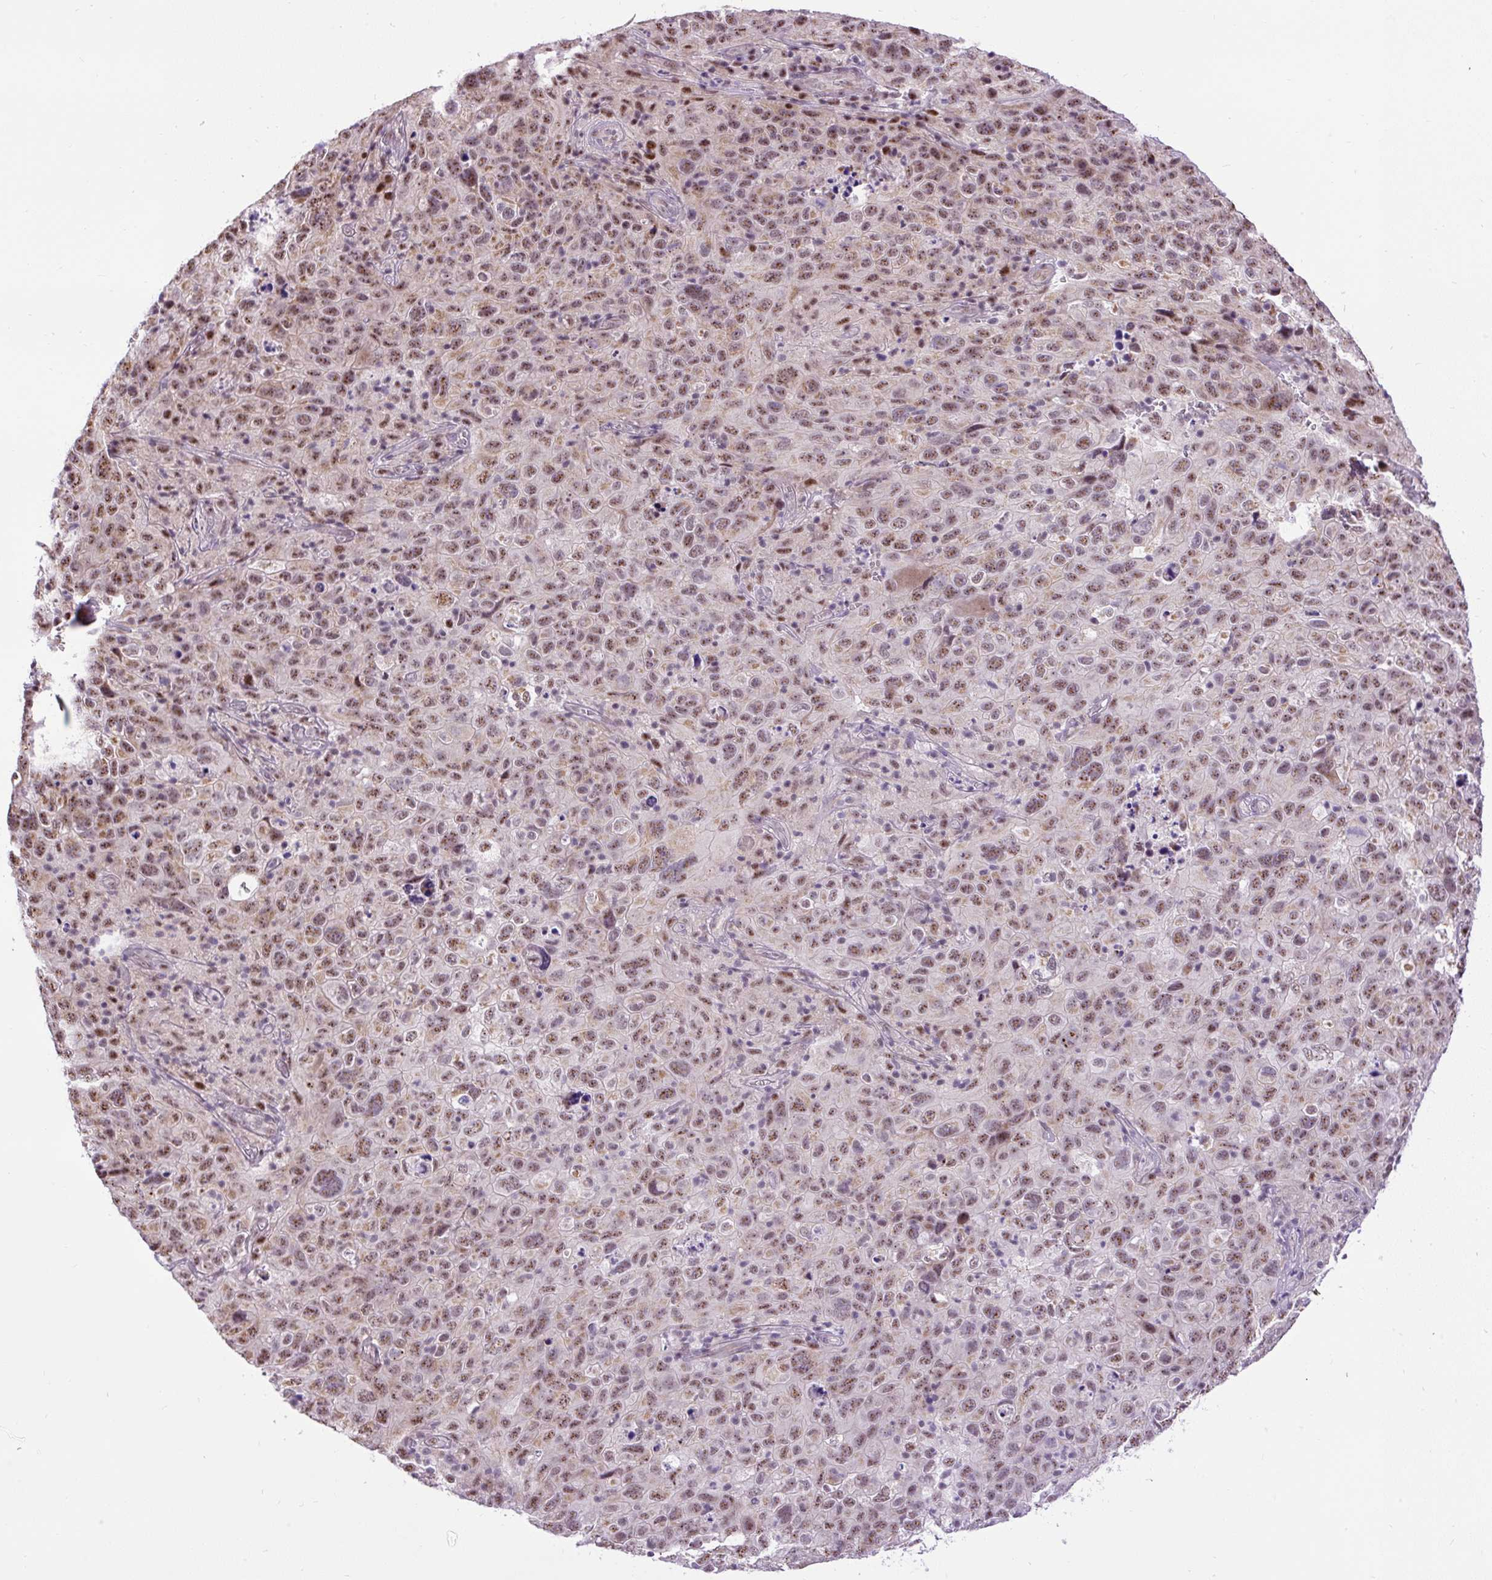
{"staining": {"intensity": "moderate", "quantity": ">75%", "location": "nuclear"}, "tissue": "cervical cancer", "cell_type": "Tumor cells", "image_type": "cancer", "snomed": [{"axis": "morphology", "description": "Squamous cell carcinoma, NOS"}, {"axis": "topography", "description": "Cervix"}], "caption": "Immunohistochemical staining of cervical cancer (squamous cell carcinoma) shows medium levels of moderate nuclear positivity in about >75% of tumor cells.", "gene": "SMC5", "patient": {"sex": "female", "age": 44}}